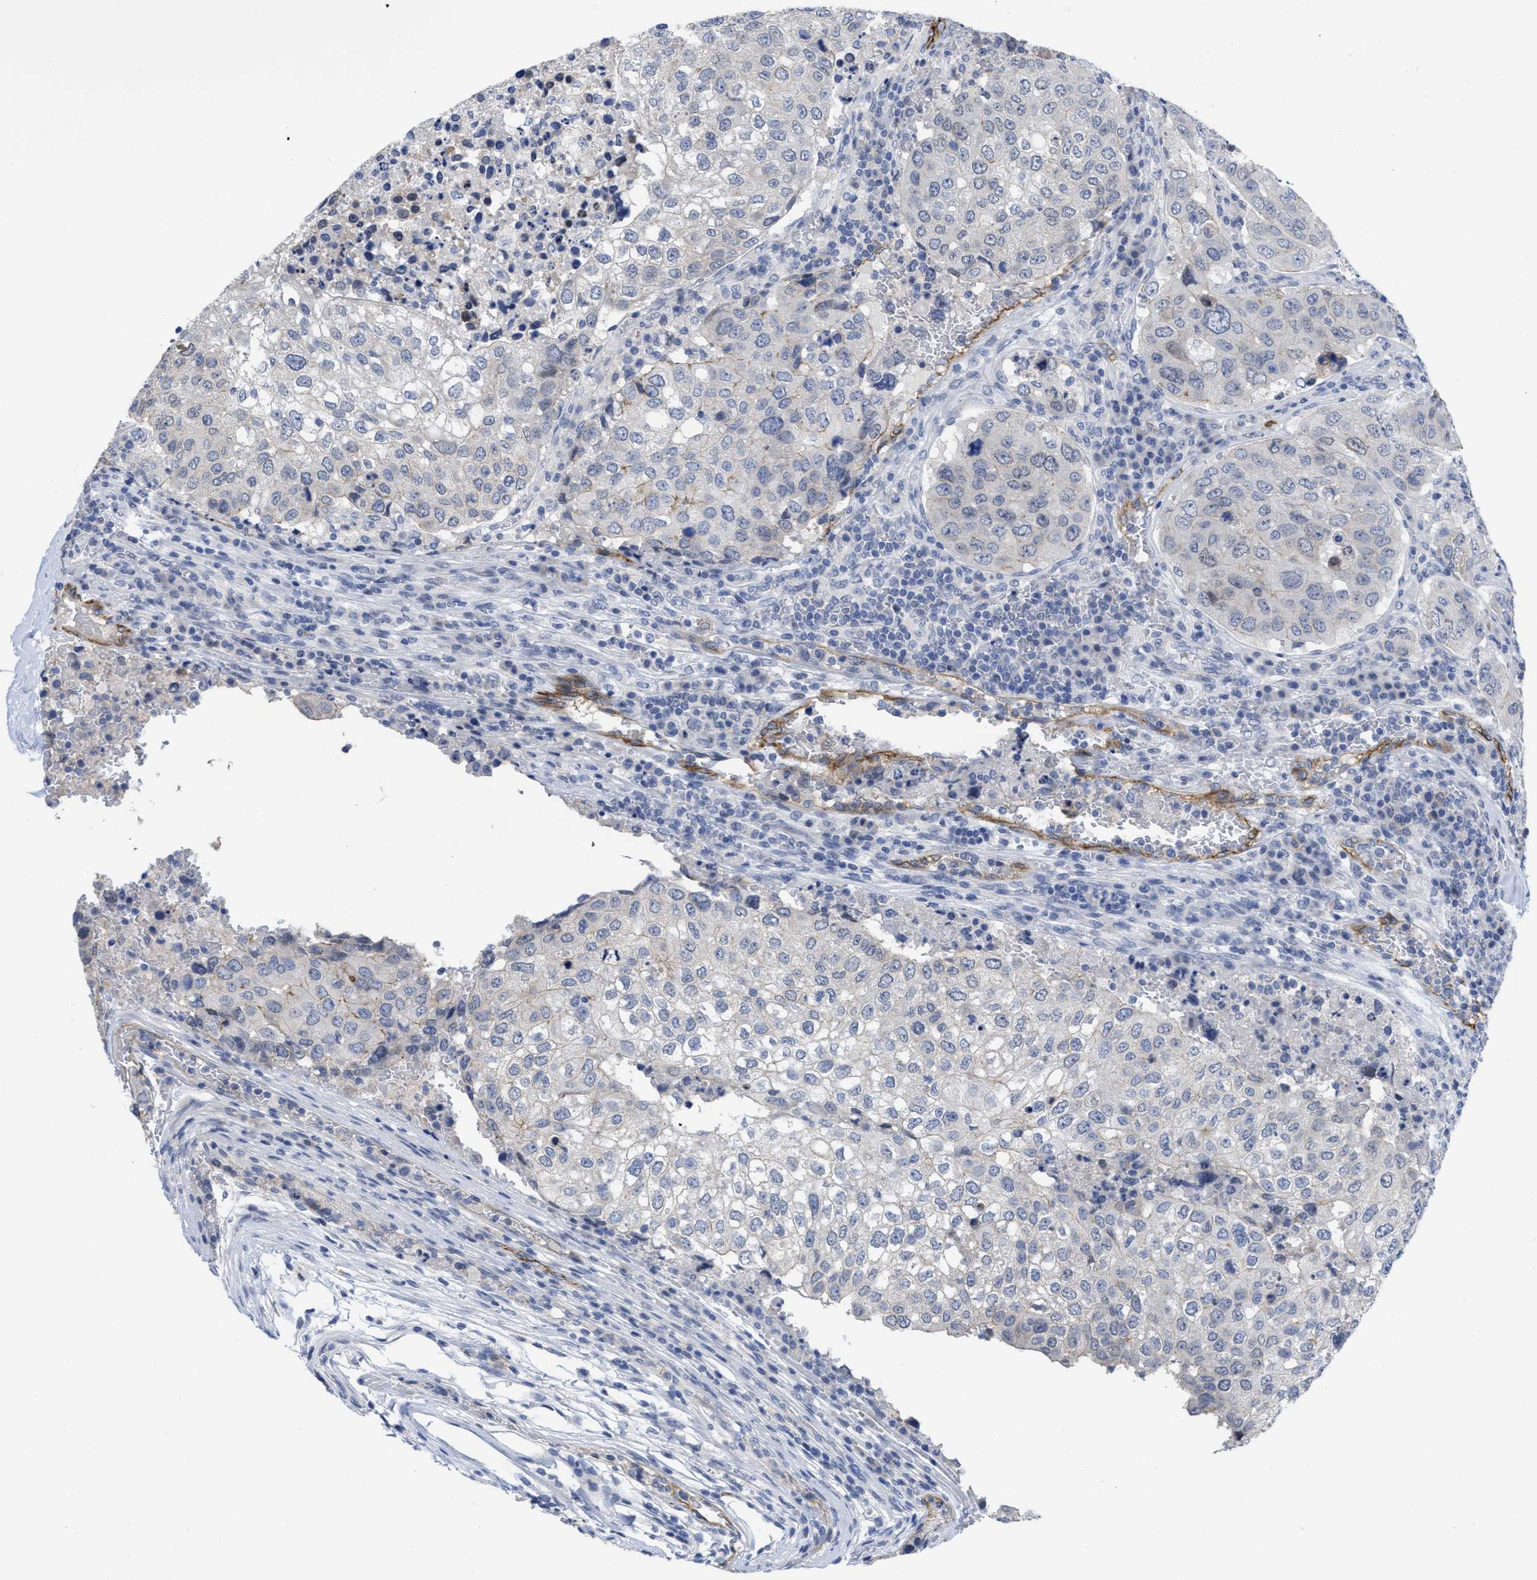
{"staining": {"intensity": "negative", "quantity": "none", "location": "none"}, "tissue": "urothelial cancer", "cell_type": "Tumor cells", "image_type": "cancer", "snomed": [{"axis": "morphology", "description": "Urothelial carcinoma, High grade"}, {"axis": "topography", "description": "Lymph node"}, {"axis": "topography", "description": "Urinary bladder"}], "caption": "Immunohistochemistry image of human high-grade urothelial carcinoma stained for a protein (brown), which exhibits no positivity in tumor cells.", "gene": "ACKR1", "patient": {"sex": "male", "age": 51}}